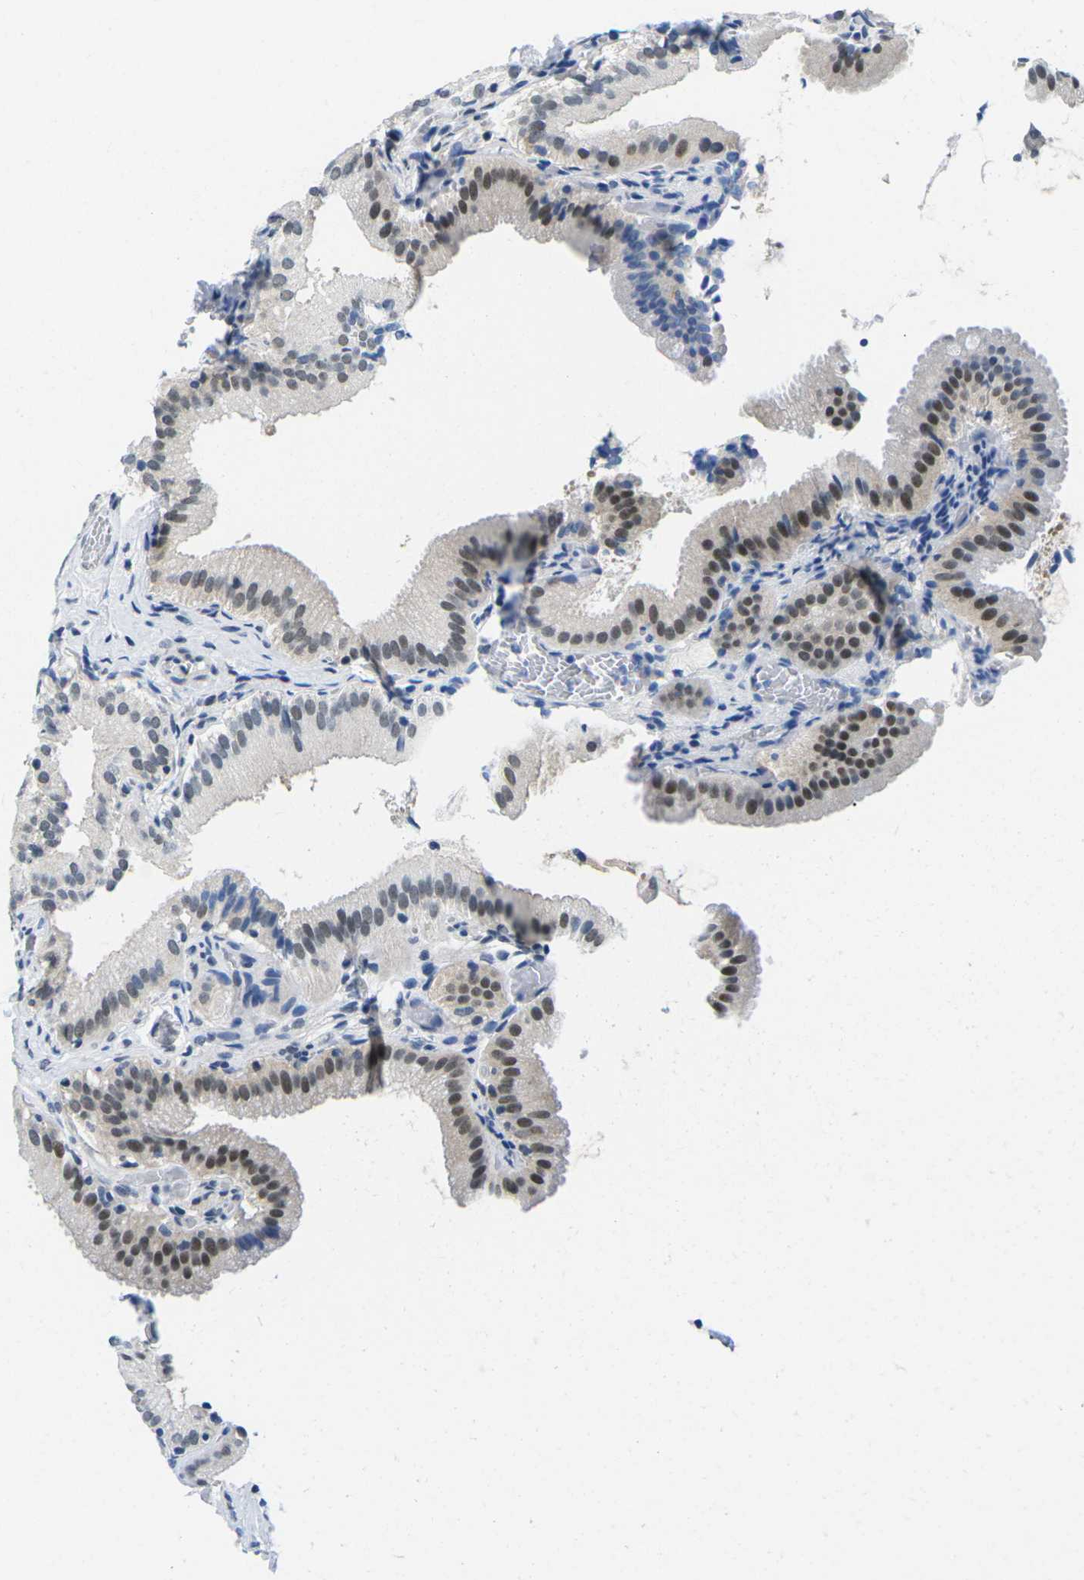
{"staining": {"intensity": "strong", "quantity": "<25%", "location": "nuclear"}, "tissue": "gallbladder", "cell_type": "Glandular cells", "image_type": "normal", "snomed": [{"axis": "morphology", "description": "Normal tissue, NOS"}, {"axis": "topography", "description": "Gallbladder"}], "caption": "Strong nuclear expression for a protein is seen in approximately <25% of glandular cells of unremarkable gallbladder using immunohistochemistry.", "gene": "UBA7", "patient": {"sex": "male", "age": 54}}